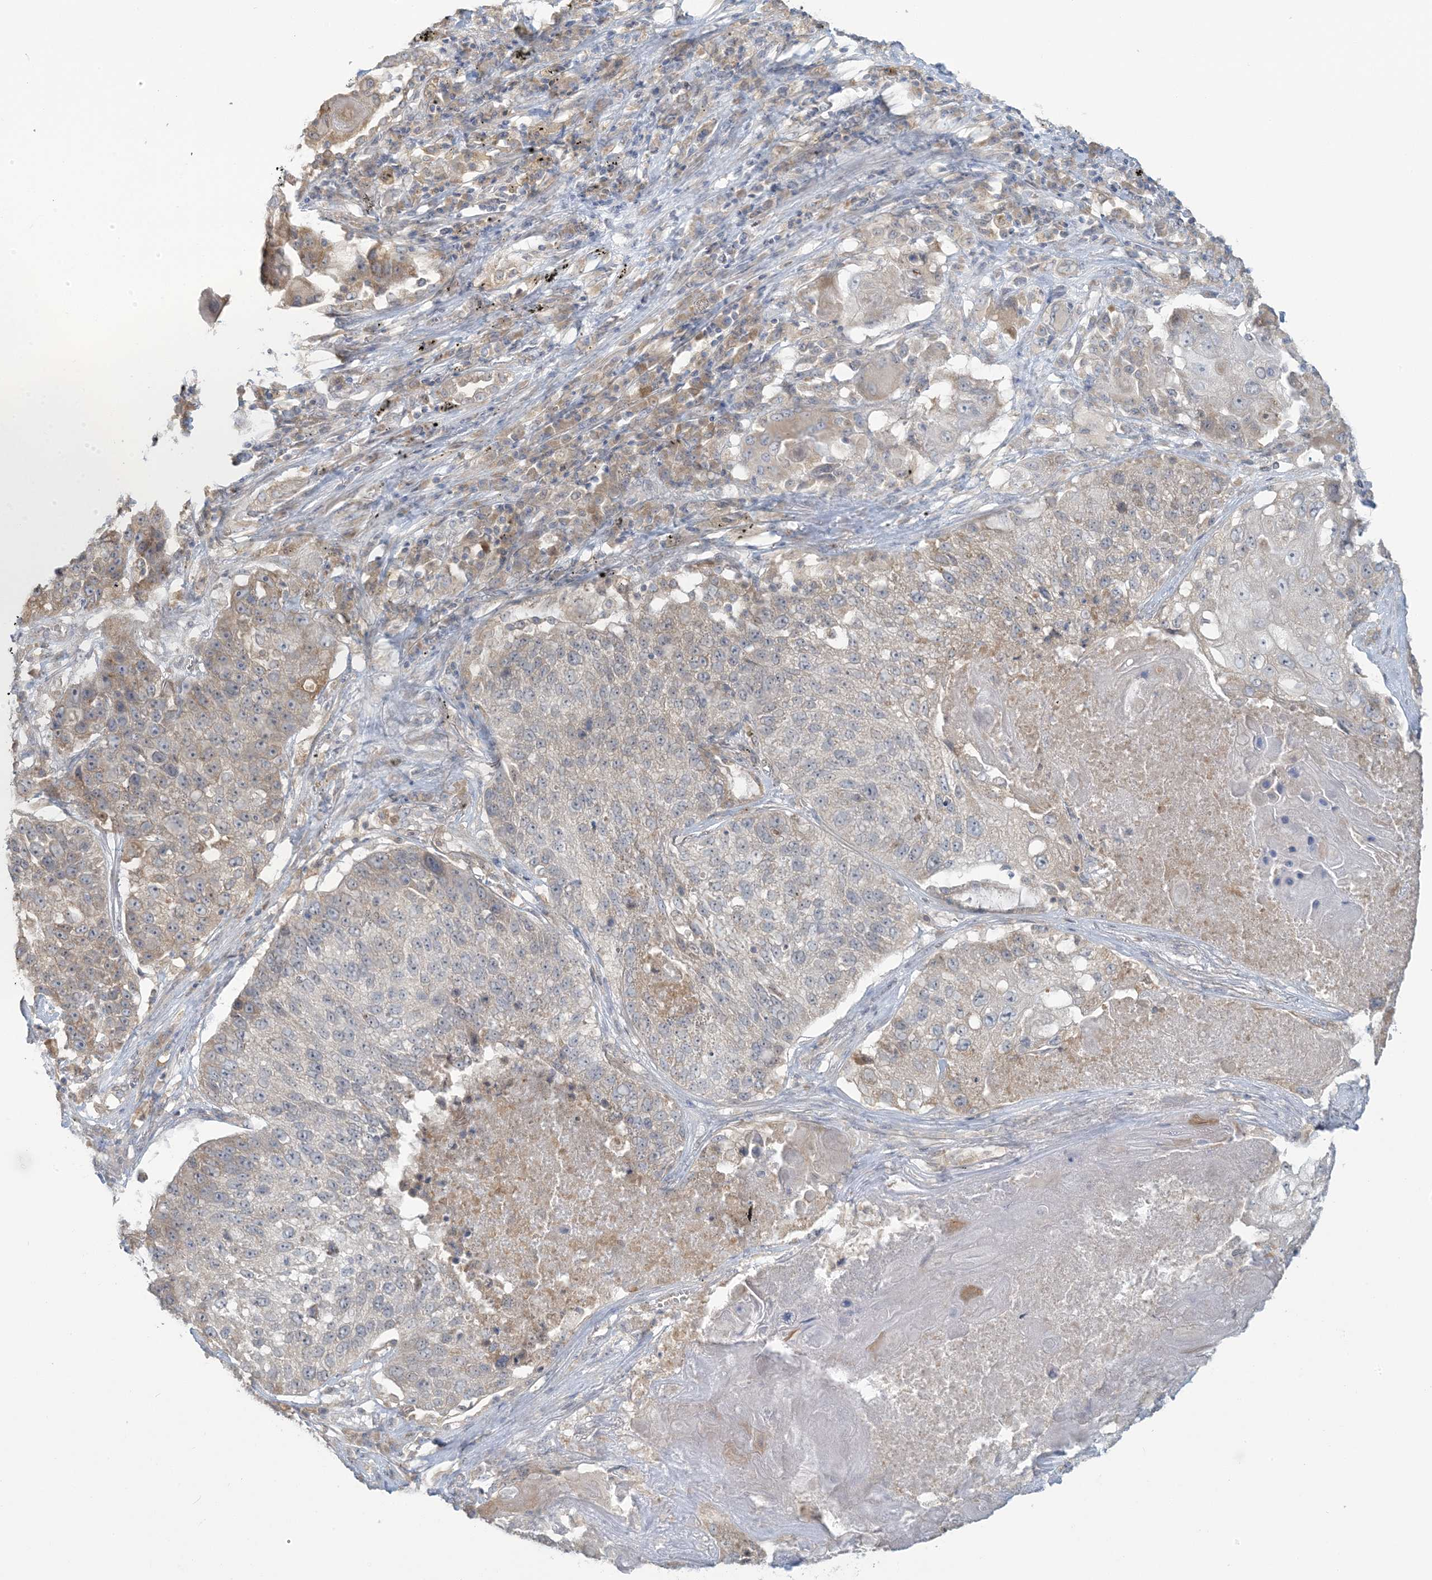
{"staining": {"intensity": "weak", "quantity": "<25%", "location": "cytoplasmic/membranous"}, "tissue": "lung cancer", "cell_type": "Tumor cells", "image_type": "cancer", "snomed": [{"axis": "morphology", "description": "Squamous cell carcinoma, NOS"}, {"axis": "topography", "description": "Lung"}], "caption": "Immunohistochemistry photomicrograph of human lung squamous cell carcinoma stained for a protein (brown), which reveals no staining in tumor cells. The staining is performed using DAB (3,3'-diaminobenzidine) brown chromogen with nuclei counter-stained in using hematoxylin.", "gene": "EEFSEC", "patient": {"sex": "male", "age": 61}}